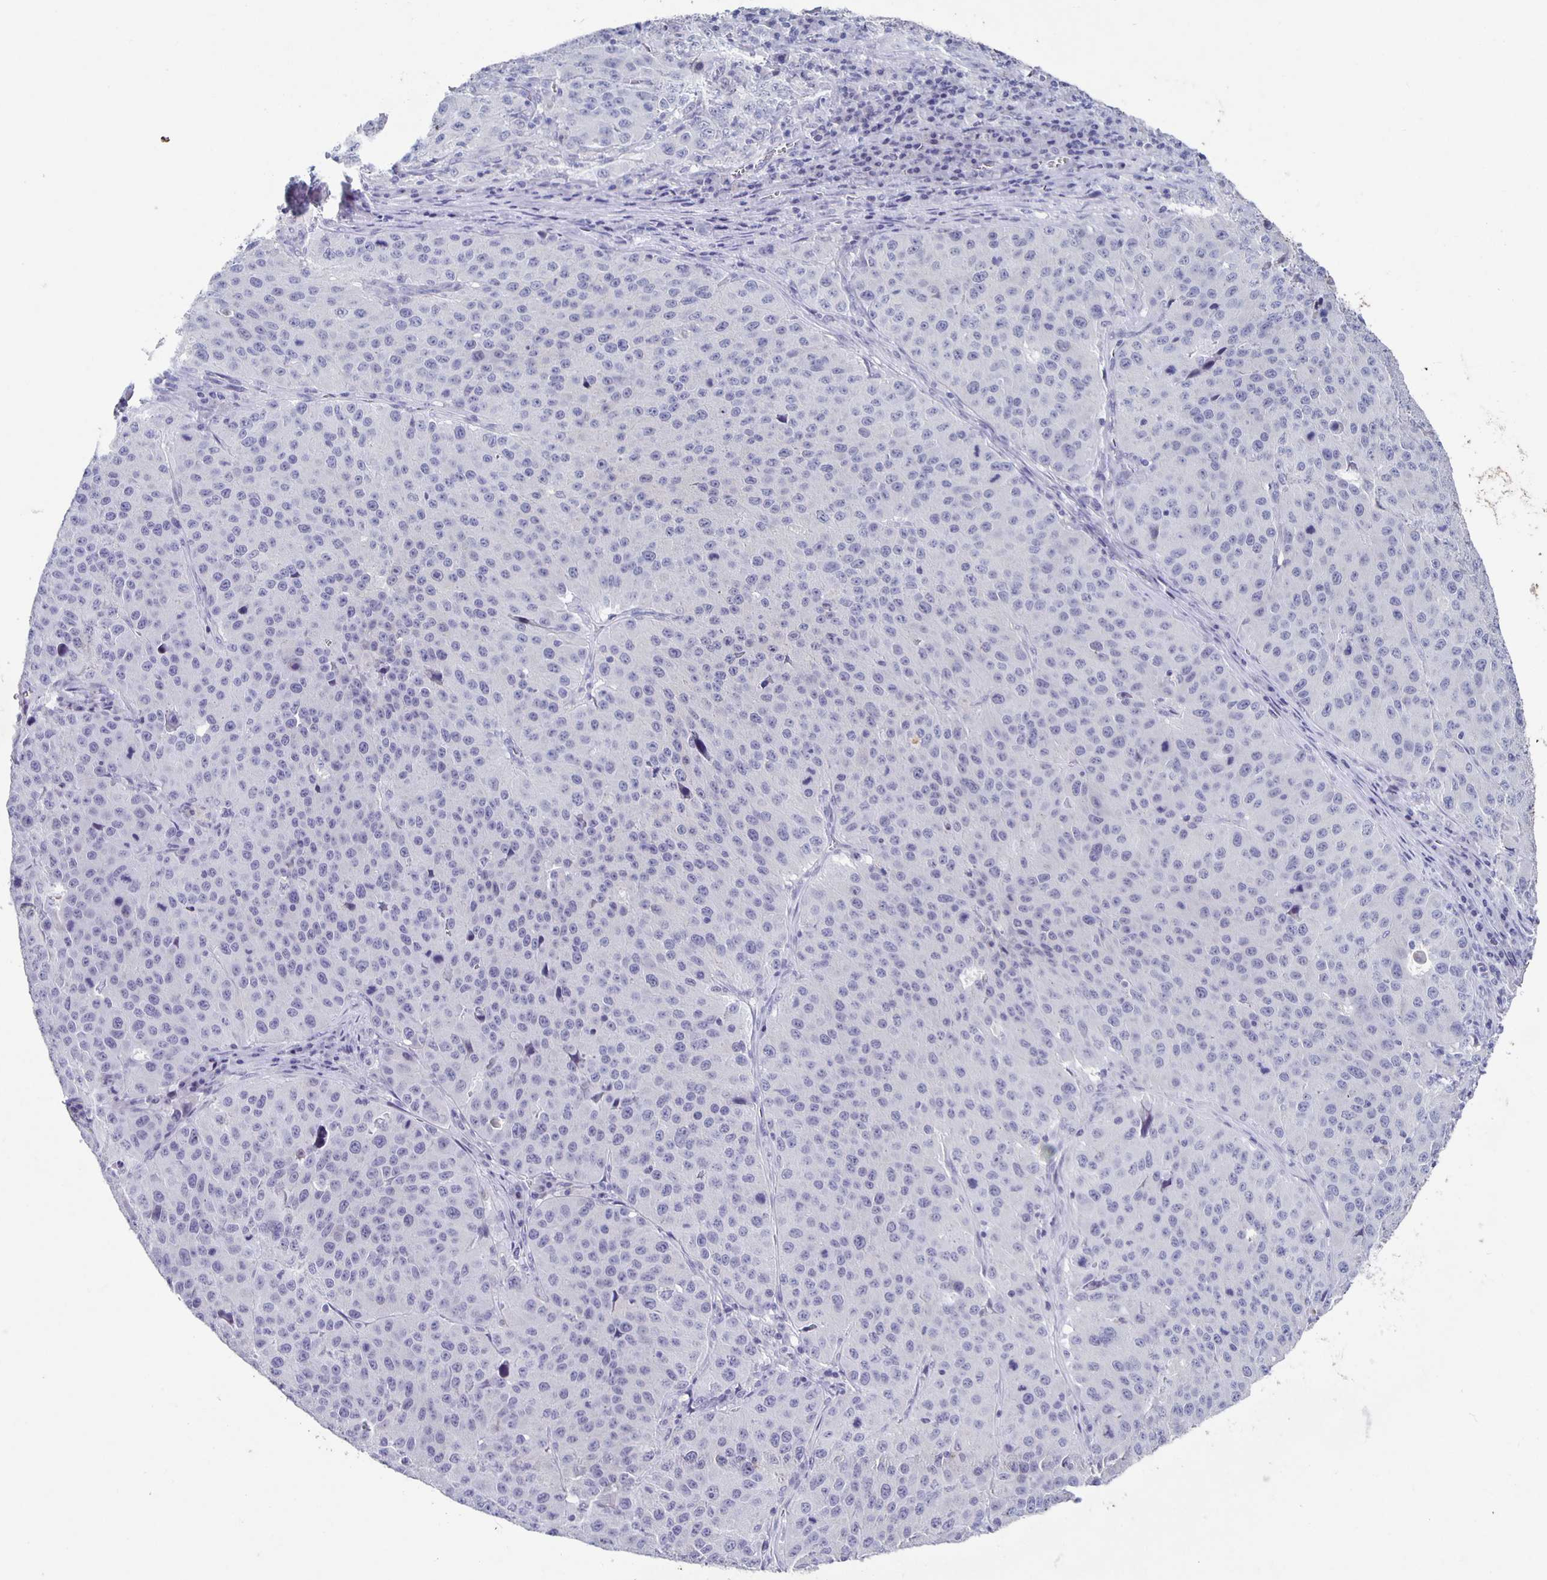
{"staining": {"intensity": "negative", "quantity": "none", "location": "none"}, "tissue": "stomach cancer", "cell_type": "Tumor cells", "image_type": "cancer", "snomed": [{"axis": "morphology", "description": "Adenocarcinoma, NOS"}, {"axis": "topography", "description": "Stomach"}], "caption": "DAB (3,3'-diaminobenzidine) immunohistochemical staining of human stomach adenocarcinoma displays no significant staining in tumor cells. (Brightfield microscopy of DAB (3,3'-diaminobenzidine) immunohistochemistry at high magnification).", "gene": "CARNS1", "patient": {"sex": "male", "age": 71}}